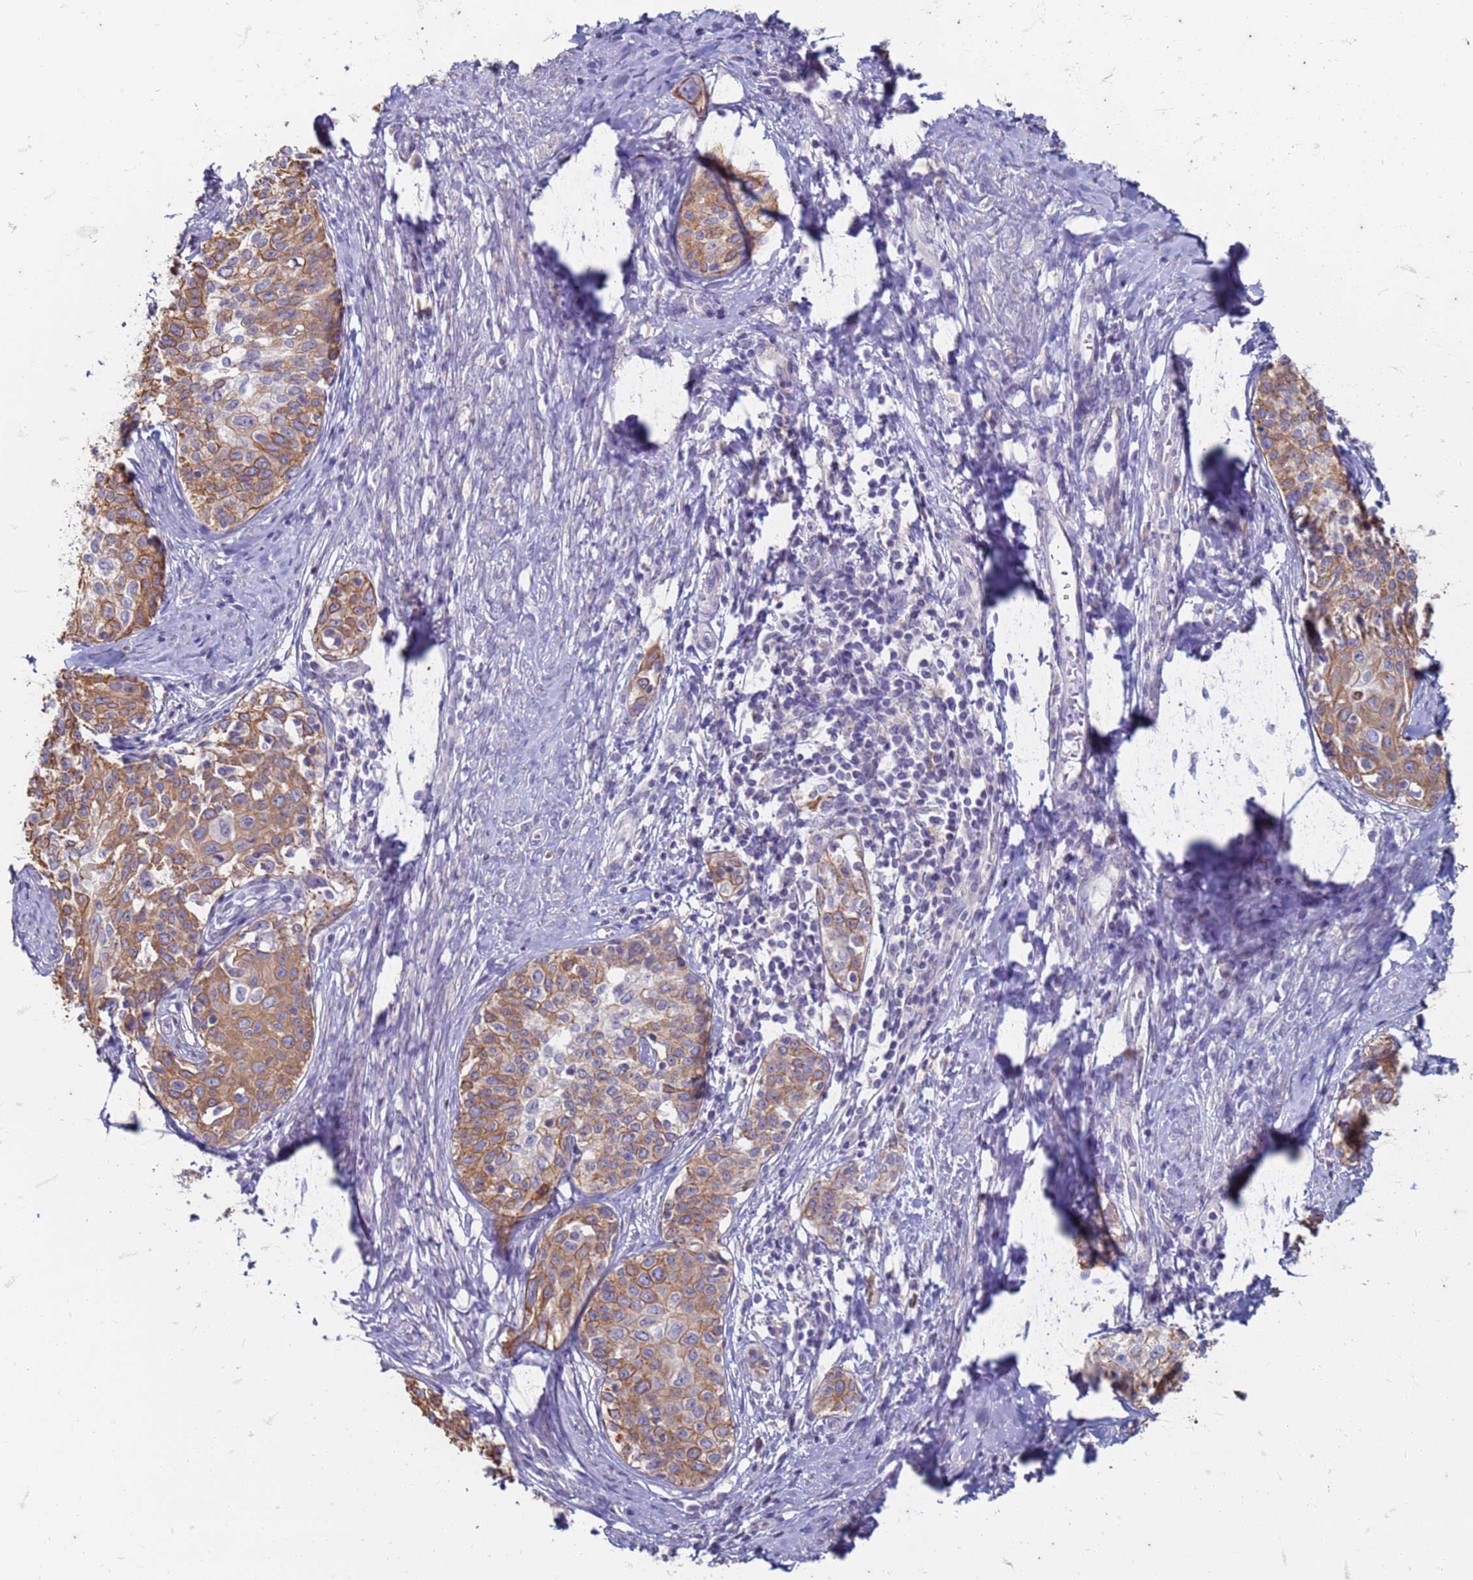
{"staining": {"intensity": "moderate", "quantity": ">75%", "location": "cytoplasmic/membranous"}, "tissue": "cervical cancer", "cell_type": "Tumor cells", "image_type": "cancer", "snomed": [{"axis": "morphology", "description": "Squamous cell carcinoma, NOS"}, {"axis": "morphology", "description": "Adenocarcinoma, NOS"}, {"axis": "topography", "description": "Cervix"}], "caption": "IHC histopathology image of neoplastic tissue: human cervical cancer stained using IHC shows medium levels of moderate protein expression localized specifically in the cytoplasmic/membranous of tumor cells, appearing as a cytoplasmic/membranous brown color.", "gene": "SUCO", "patient": {"sex": "female", "age": 52}}